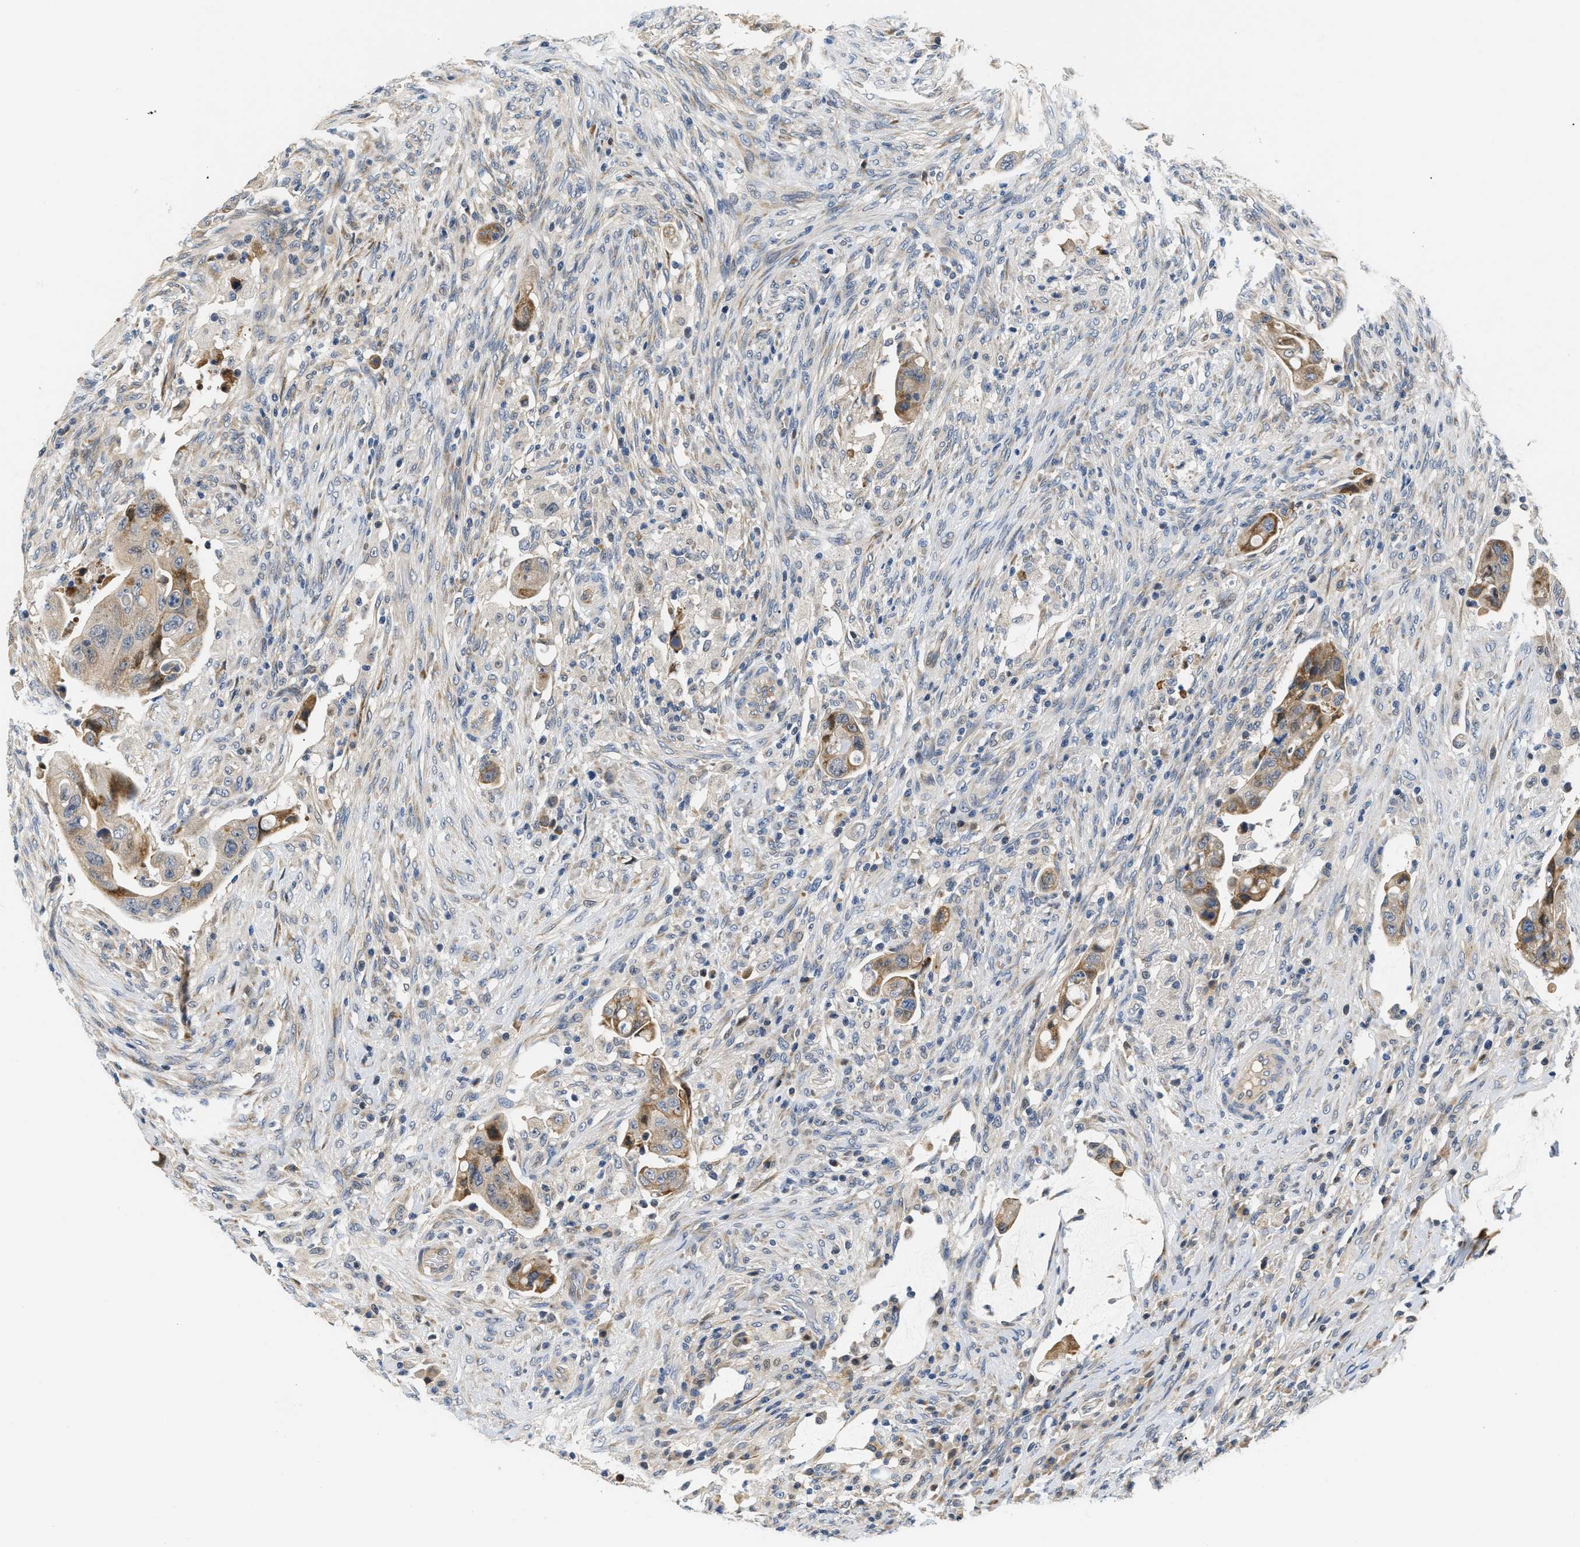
{"staining": {"intensity": "weak", "quantity": ">75%", "location": "cytoplasmic/membranous"}, "tissue": "colorectal cancer", "cell_type": "Tumor cells", "image_type": "cancer", "snomed": [{"axis": "morphology", "description": "Adenocarcinoma, NOS"}, {"axis": "topography", "description": "Rectum"}], "caption": "A high-resolution photomicrograph shows immunohistochemistry (IHC) staining of adenocarcinoma (colorectal), which displays weak cytoplasmic/membranous expression in about >75% of tumor cells. The staining is performed using DAB (3,3'-diaminobenzidine) brown chromogen to label protein expression. The nuclei are counter-stained blue using hematoxylin.", "gene": "TNIP2", "patient": {"sex": "female", "age": 71}}